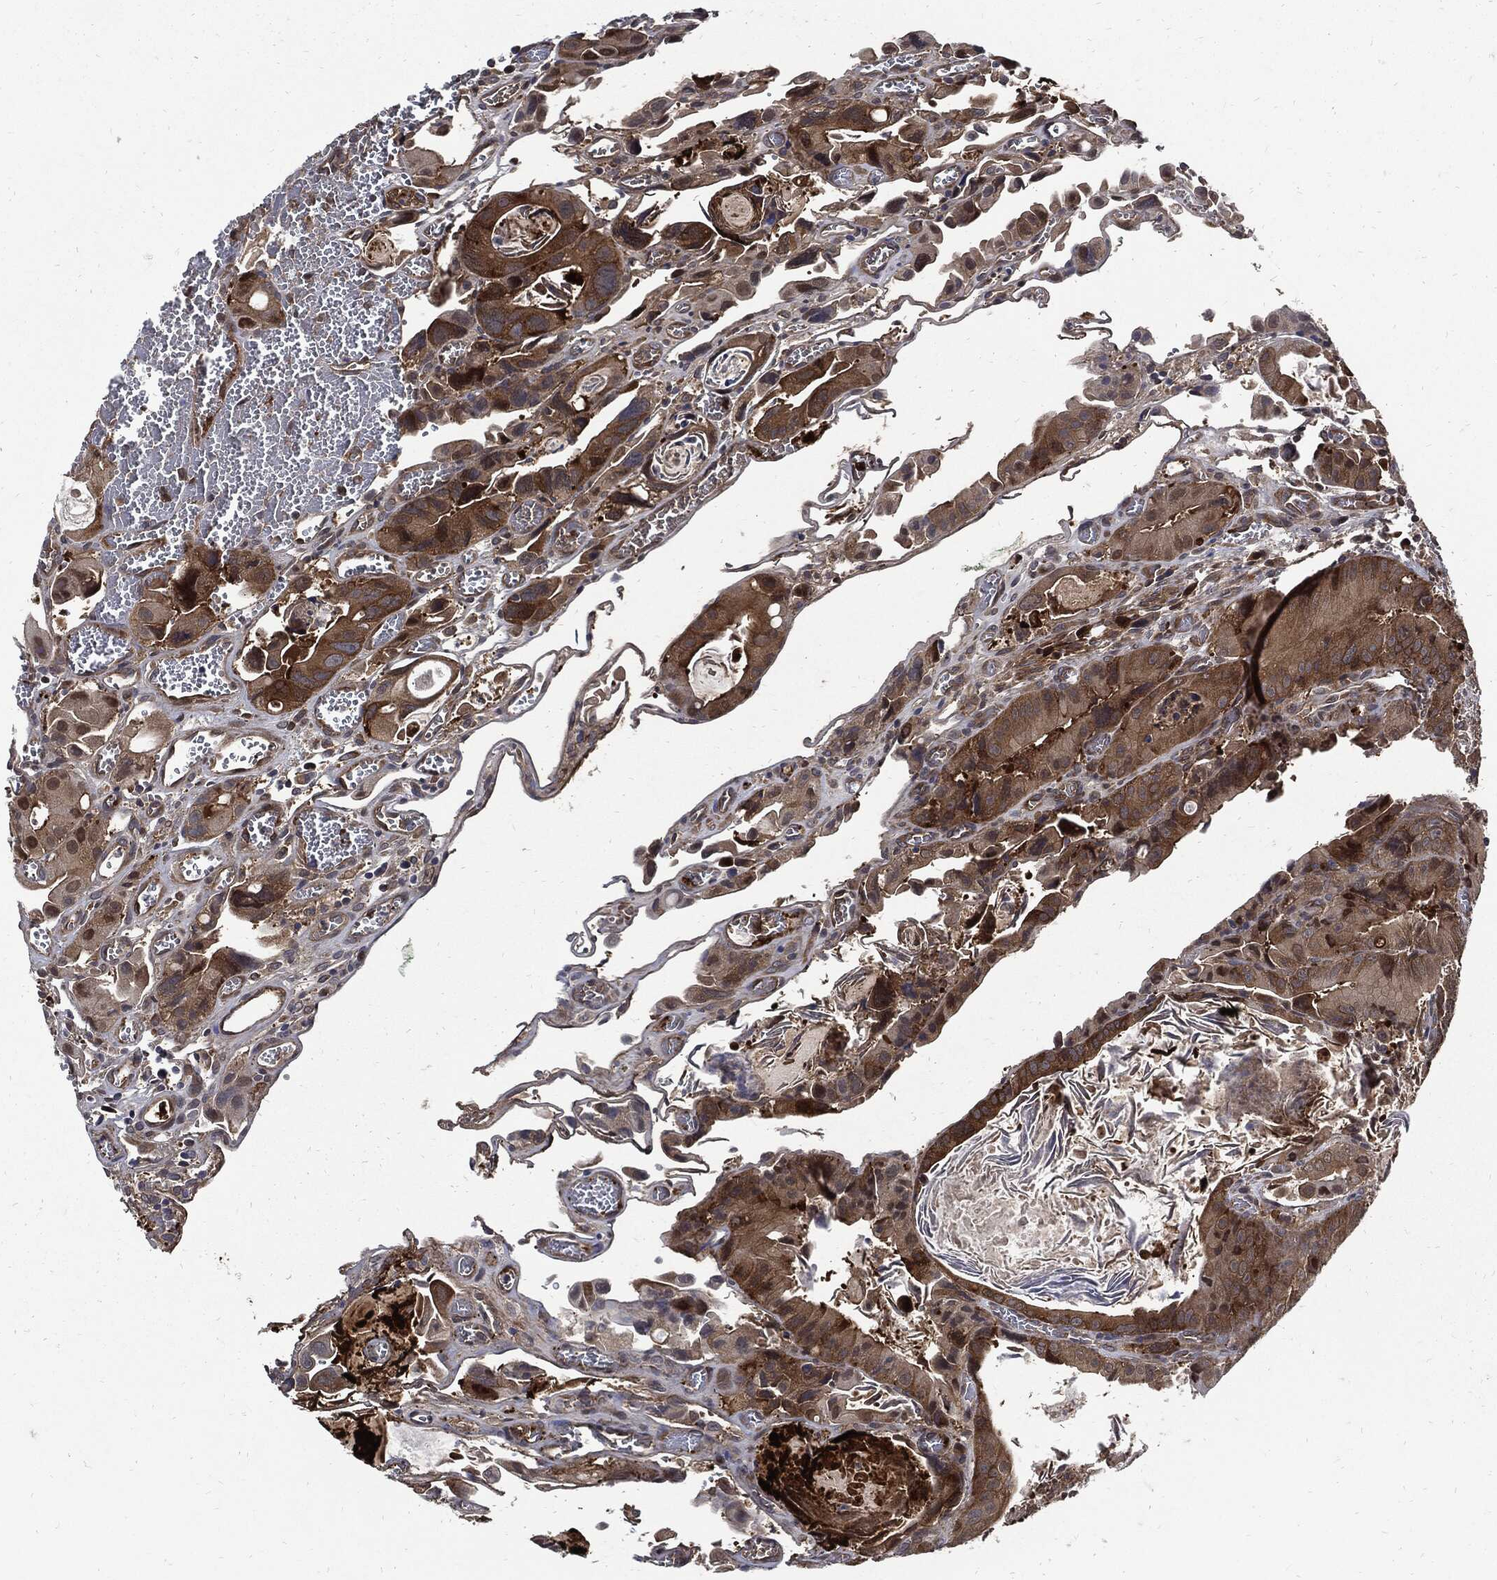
{"staining": {"intensity": "strong", "quantity": "25%-75%", "location": "cytoplasmic/membranous"}, "tissue": "colorectal cancer", "cell_type": "Tumor cells", "image_type": "cancer", "snomed": [{"axis": "morphology", "description": "Adenocarcinoma, NOS"}, {"axis": "topography", "description": "Rectum"}], "caption": "High-magnification brightfield microscopy of colorectal cancer stained with DAB (brown) and counterstained with hematoxylin (blue). tumor cells exhibit strong cytoplasmic/membranous expression is identified in about25%-75% of cells.", "gene": "CLU", "patient": {"sex": "male", "age": 64}}